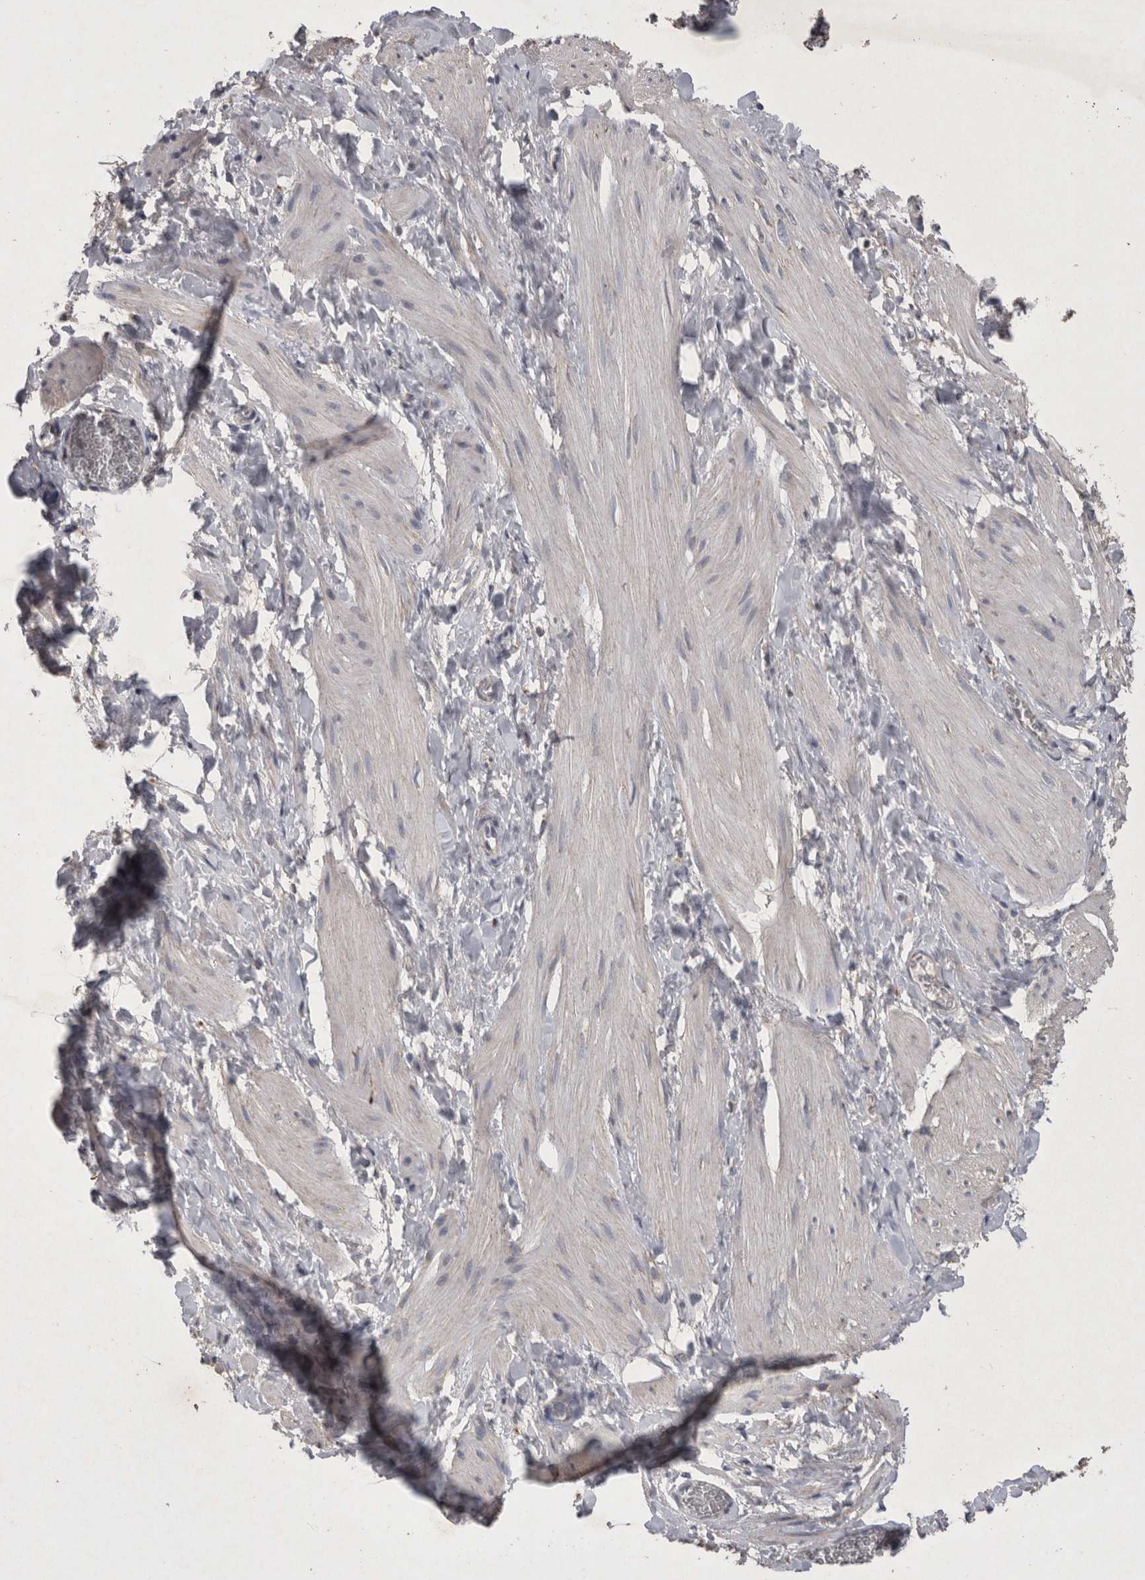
{"staining": {"intensity": "weak", "quantity": "<25%", "location": "cytoplasmic/membranous"}, "tissue": "smooth muscle", "cell_type": "Smooth muscle cells", "image_type": "normal", "snomed": [{"axis": "morphology", "description": "Normal tissue, NOS"}, {"axis": "topography", "description": "Smooth muscle"}], "caption": "The micrograph reveals no significant positivity in smooth muscle cells of smooth muscle.", "gene": "DKK3", "patient": {"sex": "male", "age": 16}}